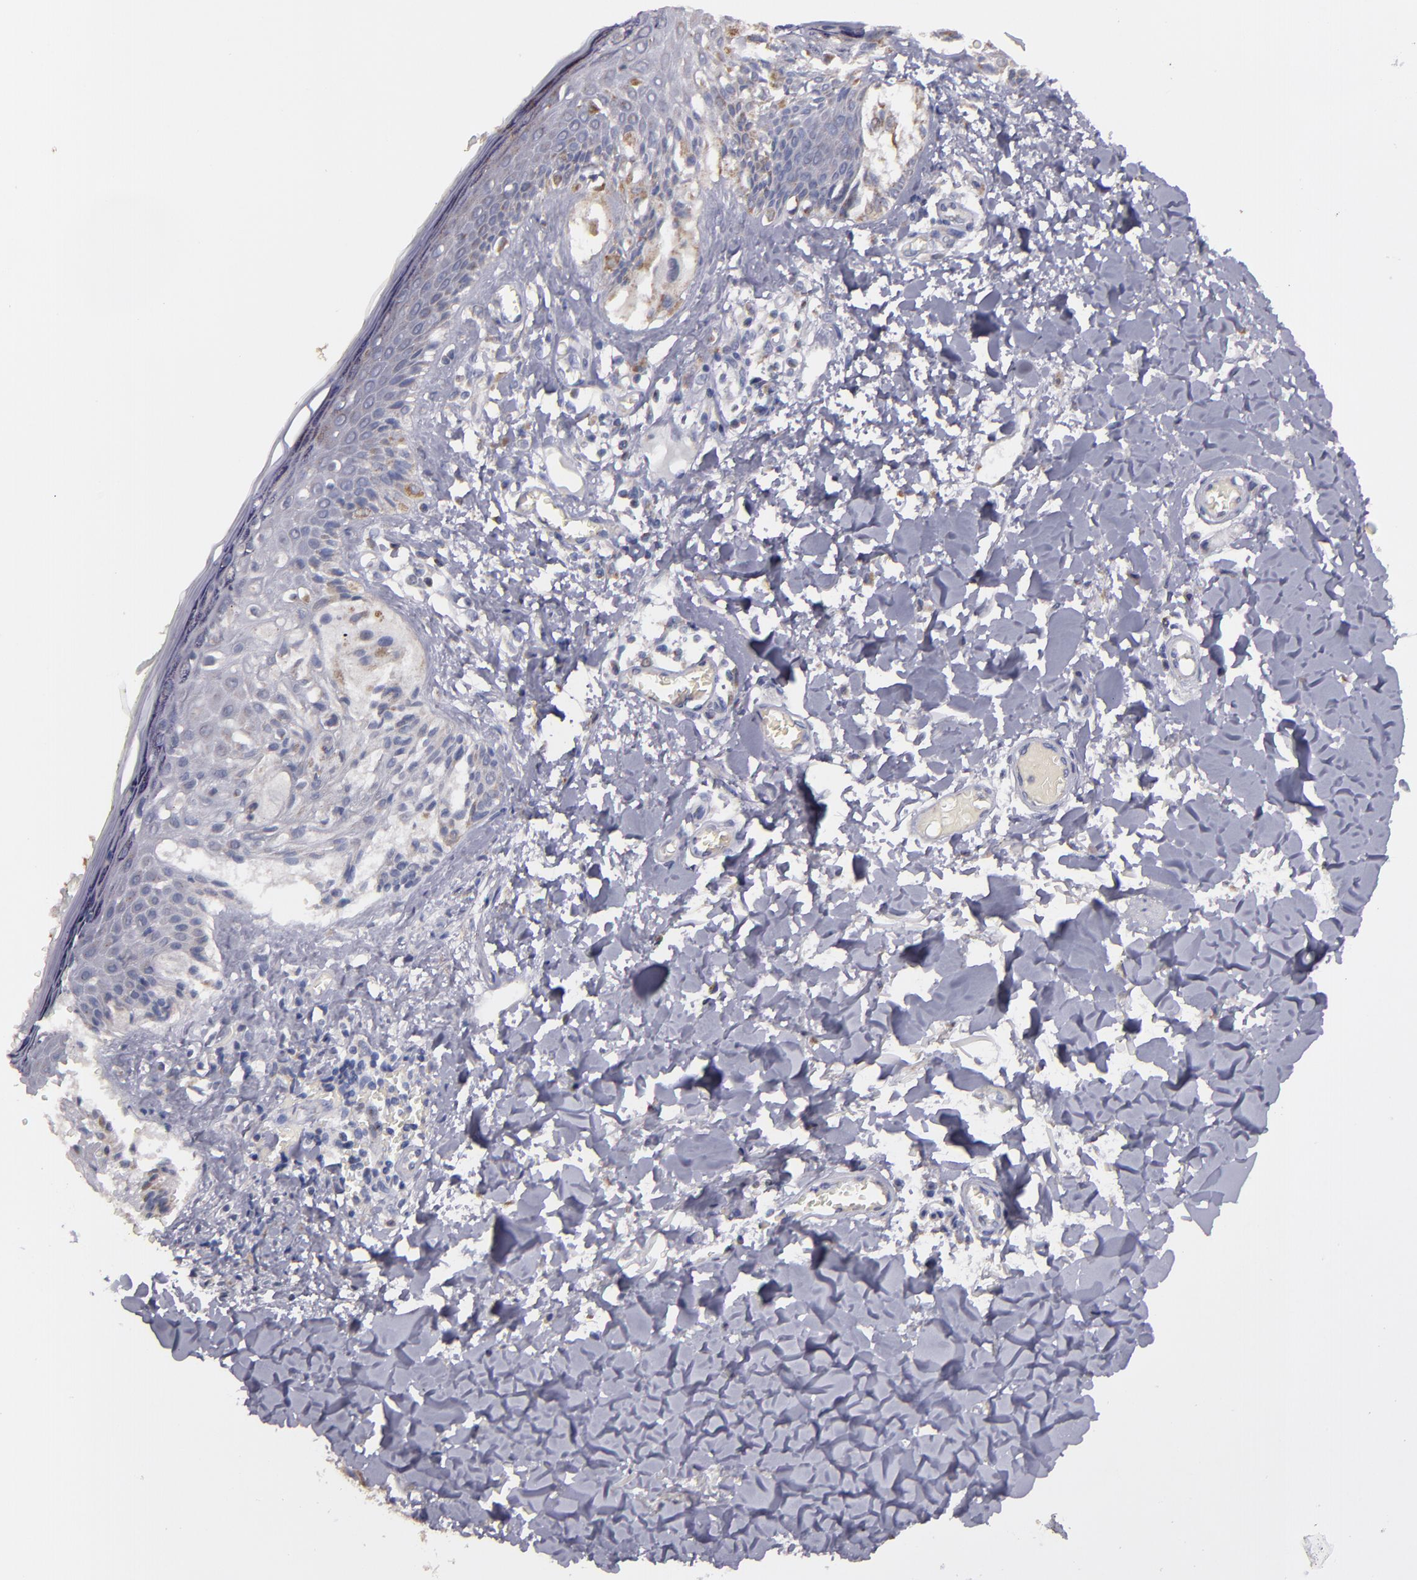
{"staining": {"intensity": "weak", "quantity": "<25%", "location": "cytoplasmic/membranous"}, "tissue": "melanoma", "cell_type": "Tumor cells", "image_type": "cancer", "snomed": [{"axis": "morphology", "description": "Malignant melanoma, NOS"}, {"axis": "topography", "description": "Skin"}], "caption": "The histopathology image displays no staining of tumor cells in malignant melanoma. (DAB (3,3'-diaminobenzidine) IHC visualized using brightfield microscopy, high magnification).", "gene": "CLTA", "patient": {"sex": "female", "age": 82}}